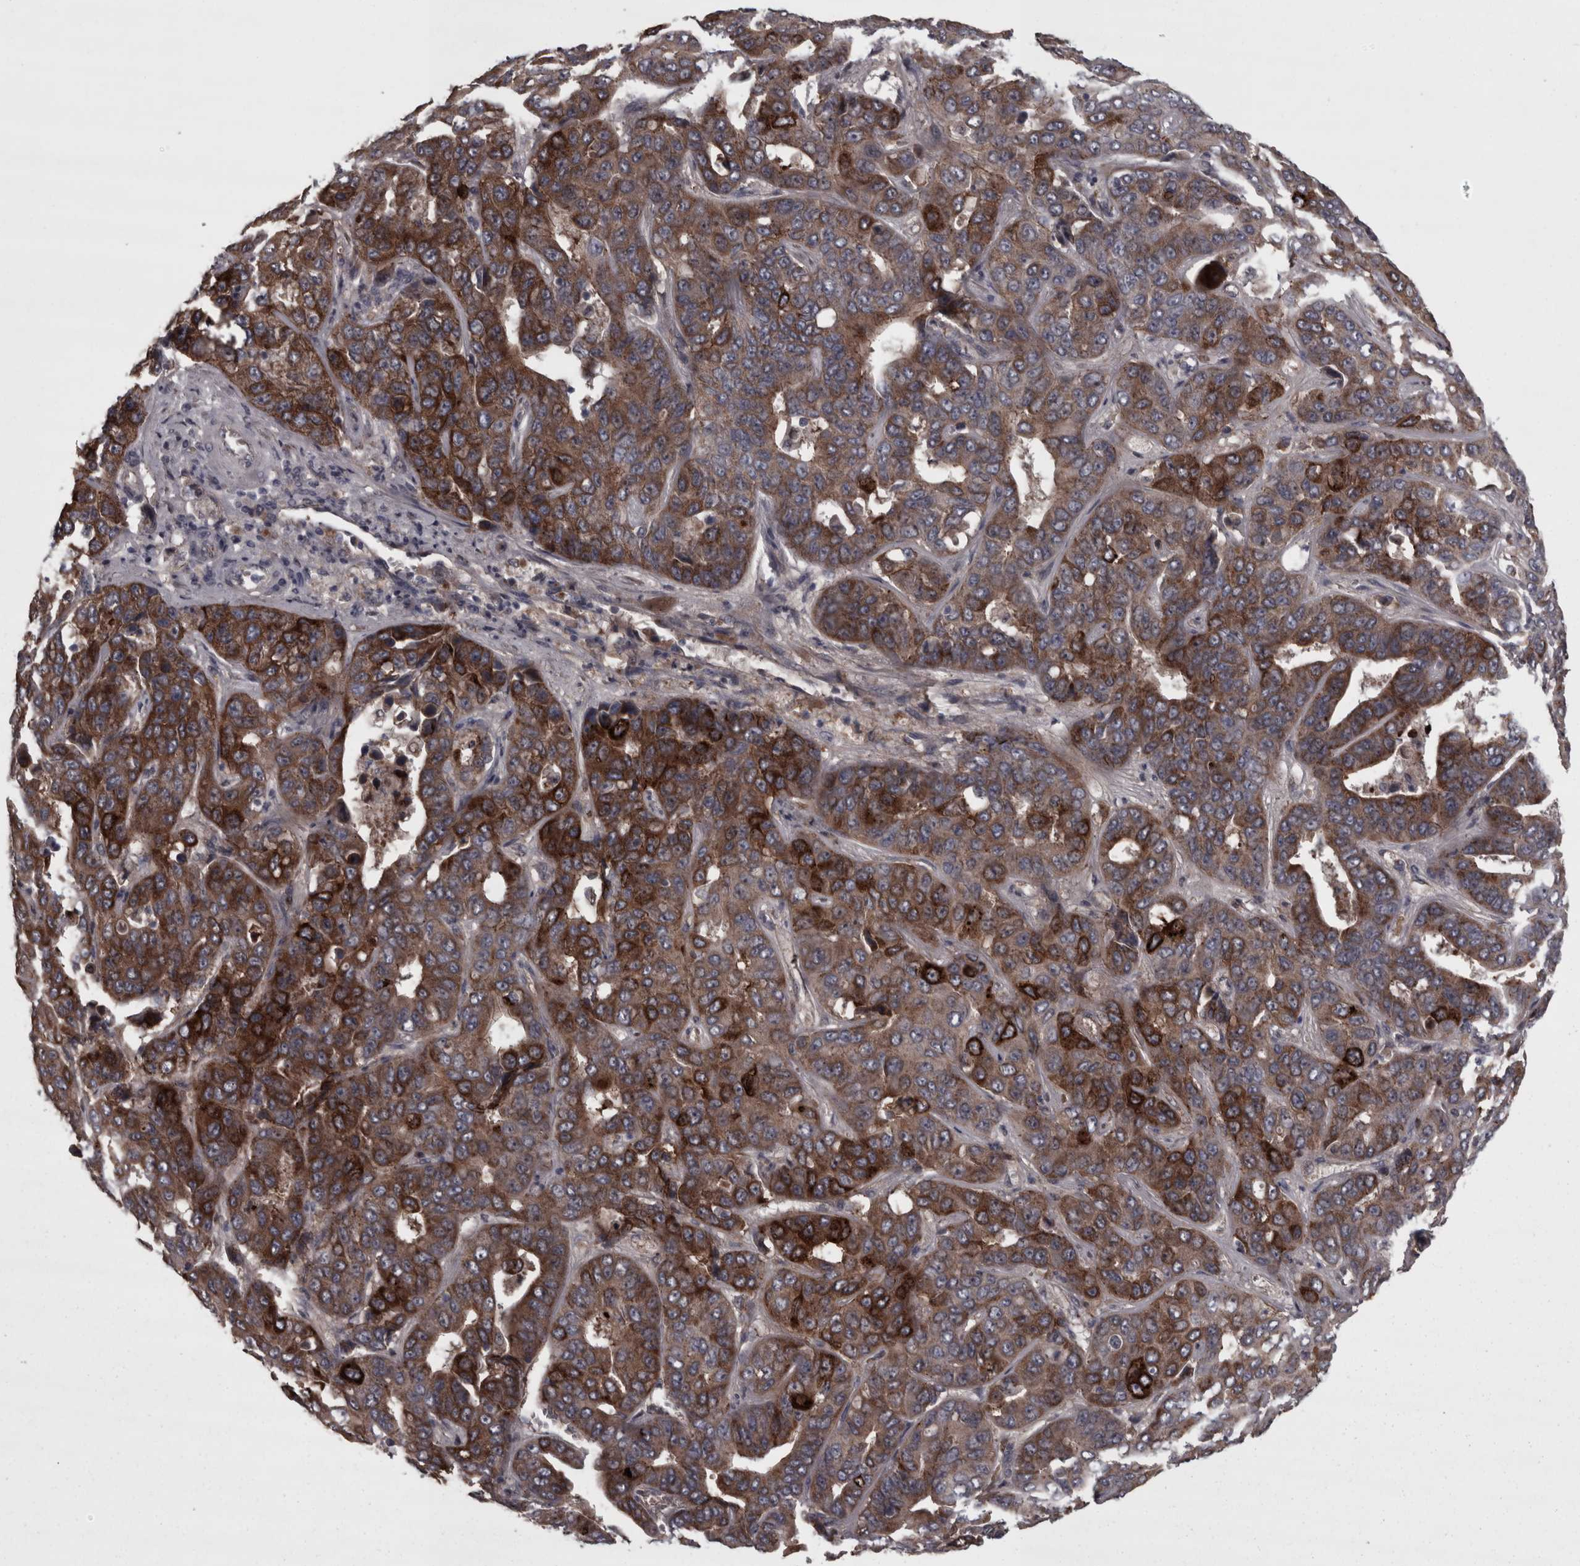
{"staining": {"intensity": "strong", "quantity": "25%-75%", "location": "cytoplasmic/membranous"}, "tissue": "liver cancer", "cell_type": "Tumor cells", "image_type": "cancer", "snomed": [{"axis": "morphology", "description": "Cholangiocarcinoma"}, {"axis": "topography", "description": "Liver"}], "caption": "This is a histology image of IHC staining of liver cancer (cholangiocarcinoma), which shows strong staining in the cytoplasmic/membranous of tumor cells.", "gene": "PCDH17", "patient": {"sex": "female", "age": 52}}